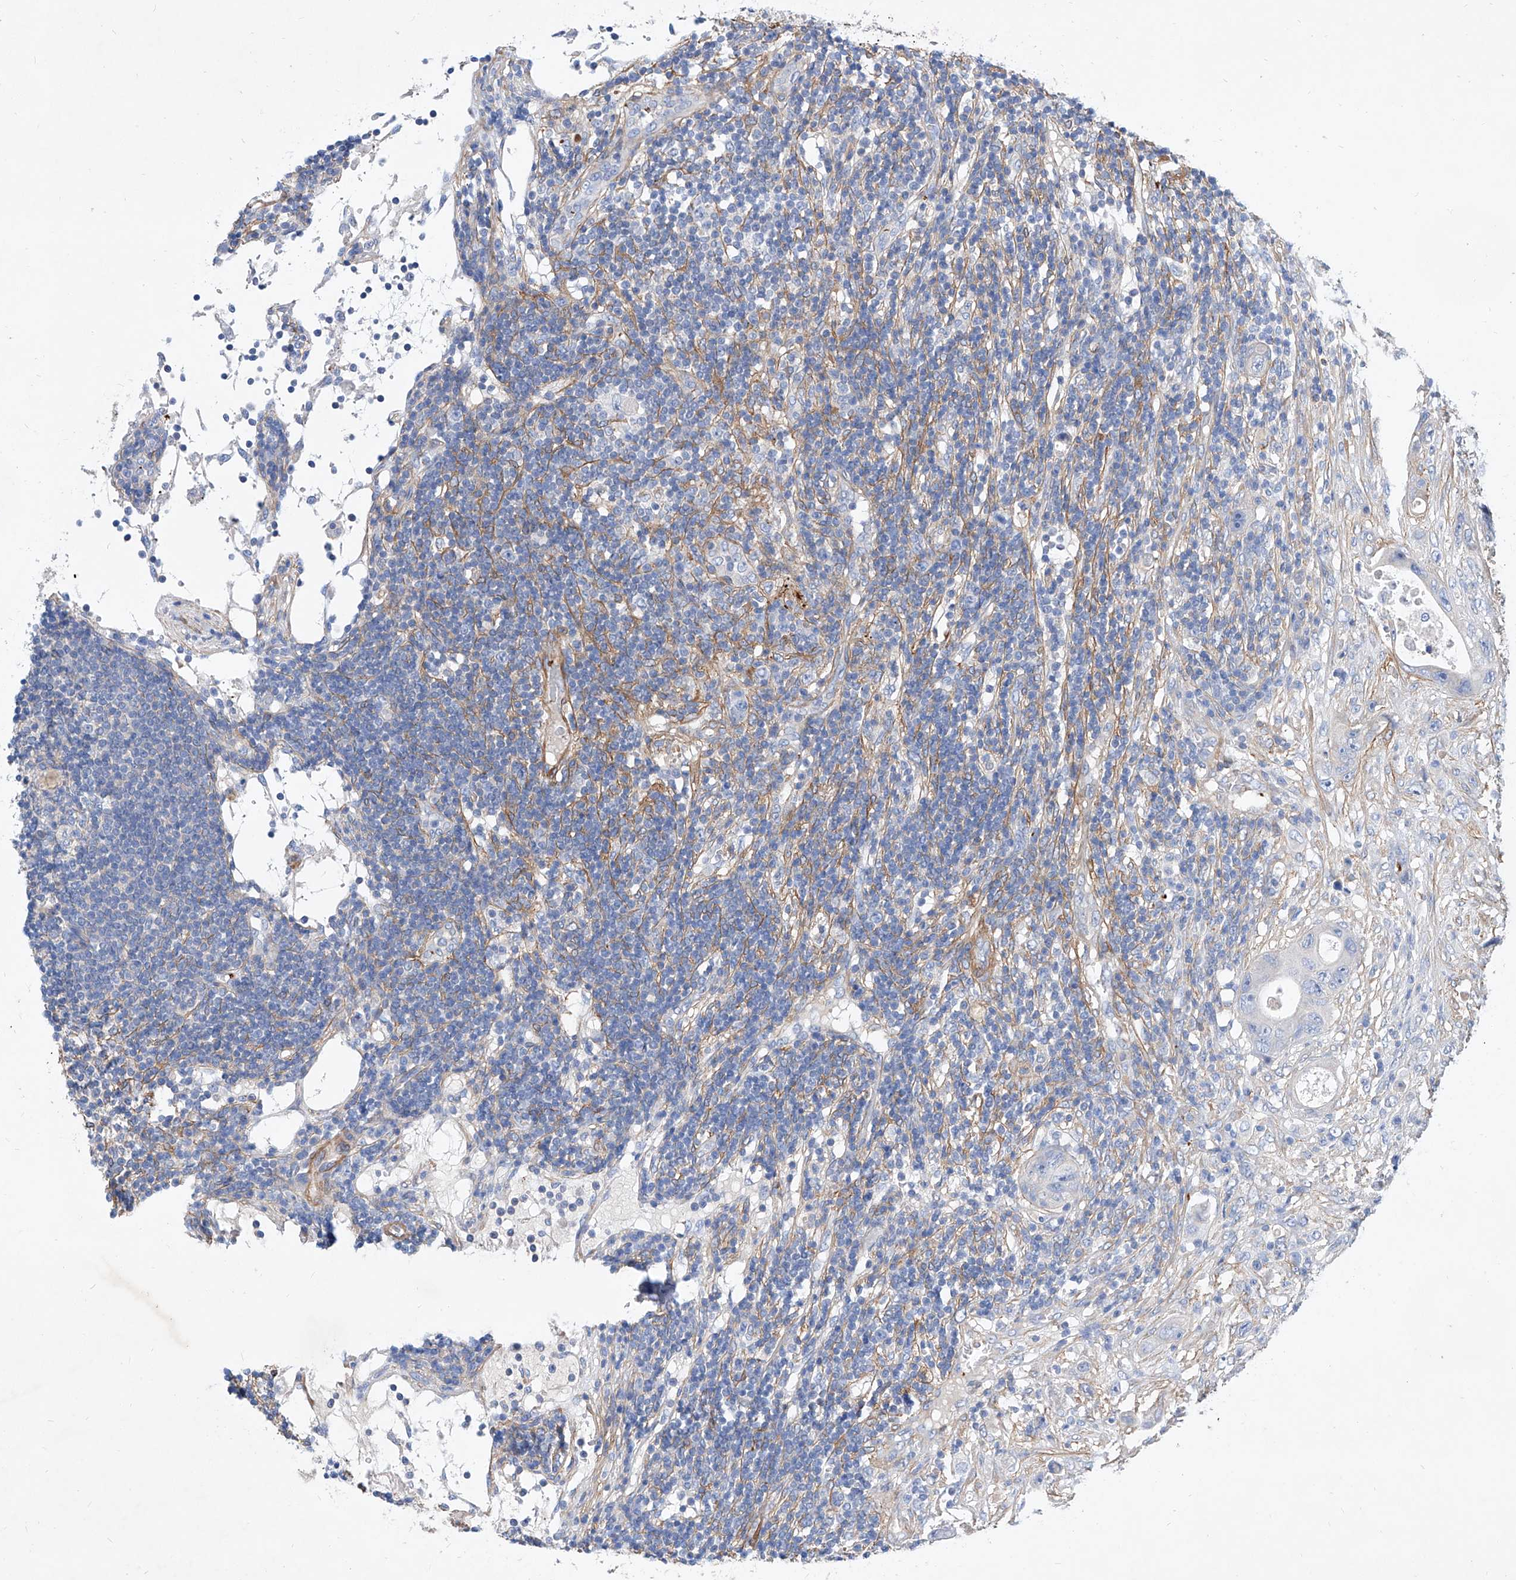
{"staining": {"intensity": "negative", "quantity": "none", "location": "none"}, "tissue": "colorectal cancer", "cell_type": "Tumor cells", "image_type": "cancer", "snomed": [{"axis": "morphology", "description": "Adenocarcinoma, NOS"}, {"axis": "topography", "description": "Colon"}], "caption": "This image is of colorectal adenocarcinoma stained with immunohistochemistry (IHC) to label a protein in brown with the nuclei are counter-stained blue. There is no staining in tumor cells.", "gene": "TAS2R60", "patient": {"sex": "female", "age": 46}}